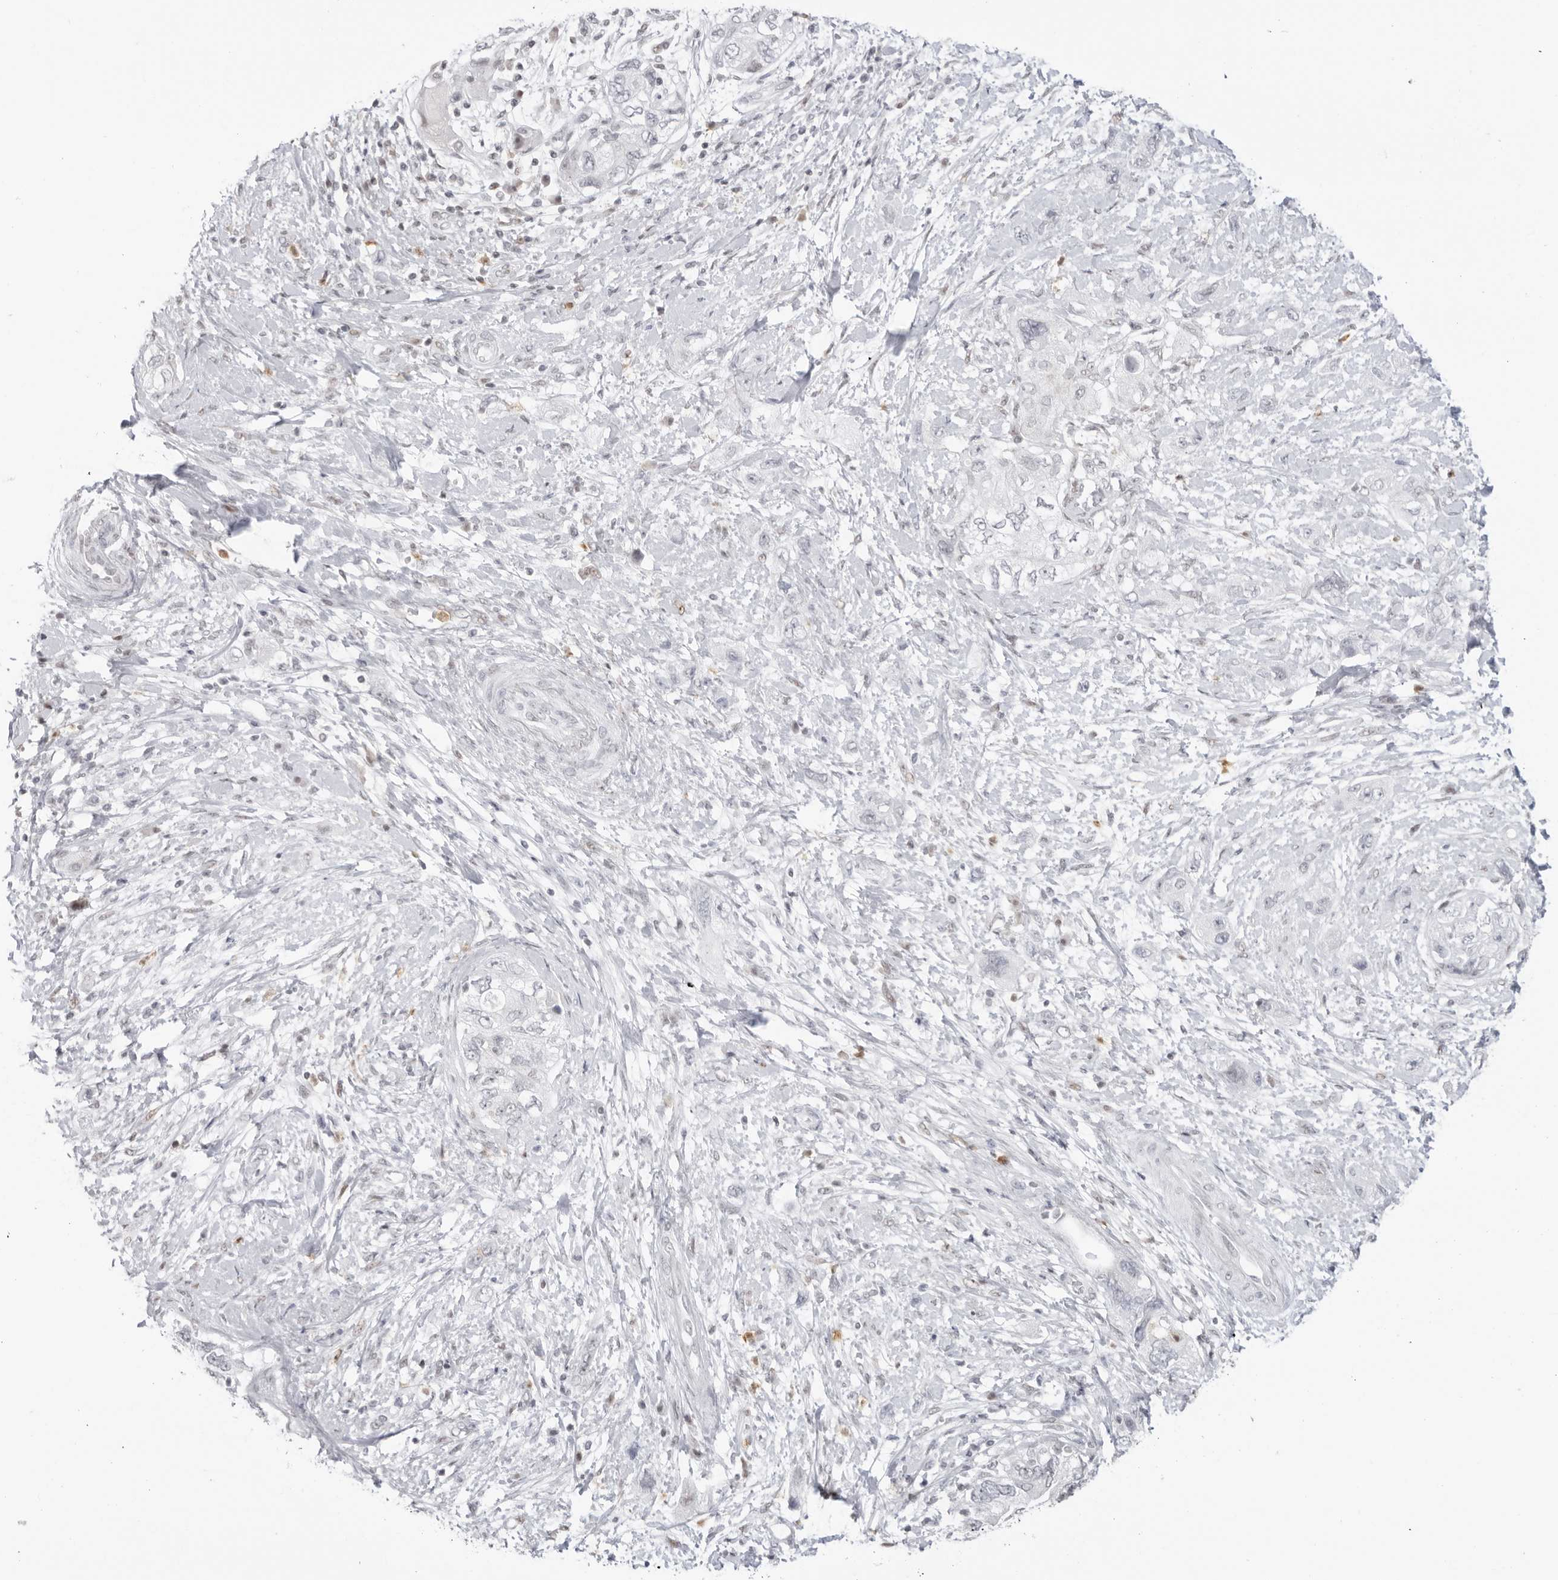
{"staining": {"intensity": "negative", "quantity": "none", "location": "none"}, "tissue": "pancreatic cancer", "cell_type": "Tumor cells", "image_type": "cancer", "snomed": [{"axis": "morphology", "description": "Adenocarcinoma, NOS"}, {"axis": "topography", "description": "Pancreas"}], "caption": "Image shows no significant protein positivity in tumor cells of pancreatic adenocarcinoma. (Stains: DAB immunohistochemistry with hematoxylin counter stain, Microscopy: brightfield microscopy at high magnification).", "gene": "RNF146", "patient": {"sex": "female", "age": 73}}